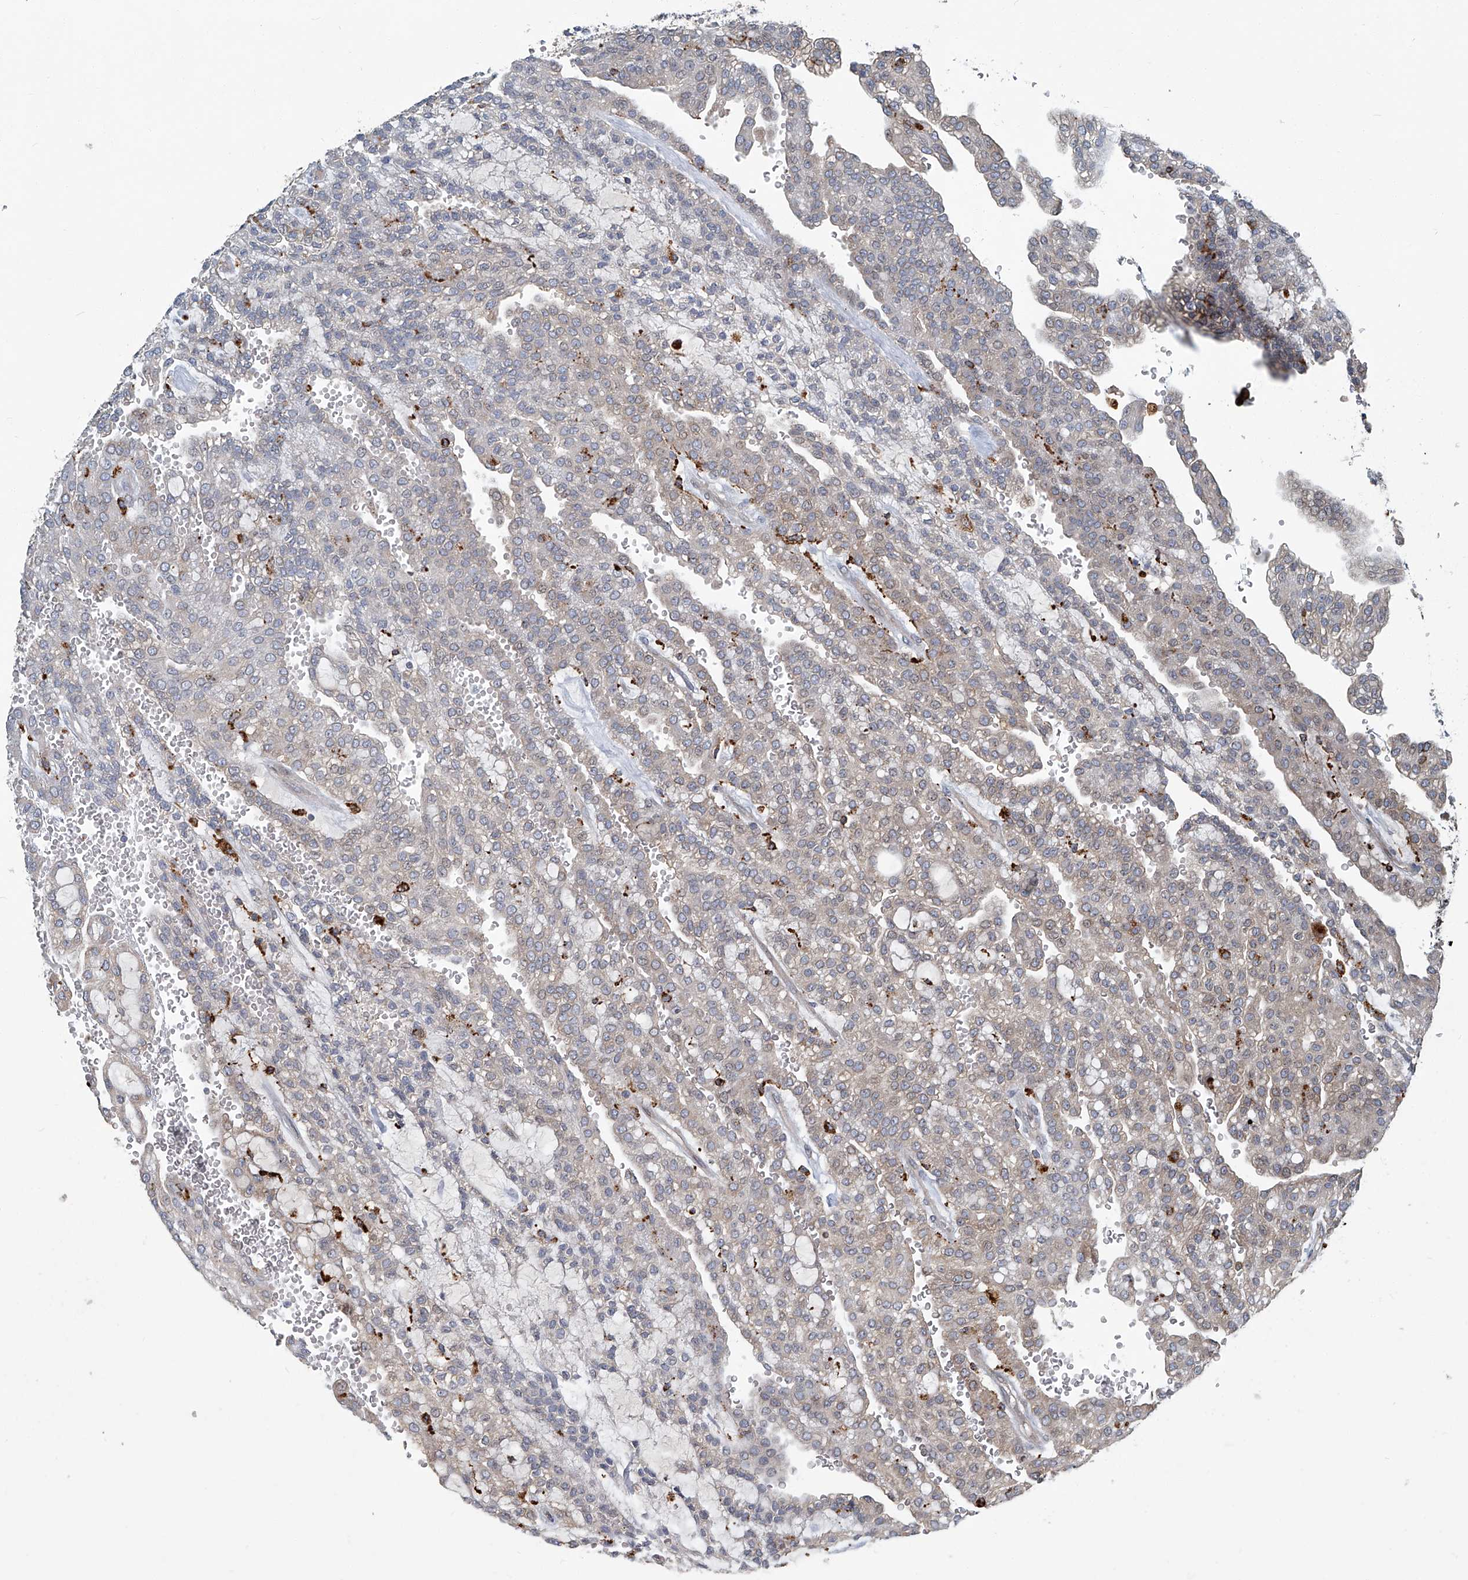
{"staining": {"intensity": "weak", "quantity": "25%-75%", "location": "cytoplasmic/membranous"}, "tissue": "renal cancer", "cell_type": "Tumor cells", "image_type": "cancer", "snomed": [{"axis": "morphology", "description": "Adenocarcinoma, NOS"}, {"axis": "topography", "description": "Kidney"}], "caption": "Adenocarcinoma (renal) stained for a protein reveals weak cytoplasmic/membranous positivity in tumor cells. Nuclei are stained in blue.", "gene": "FAM167A", "patient": {"sex": "male", "age": 63}}